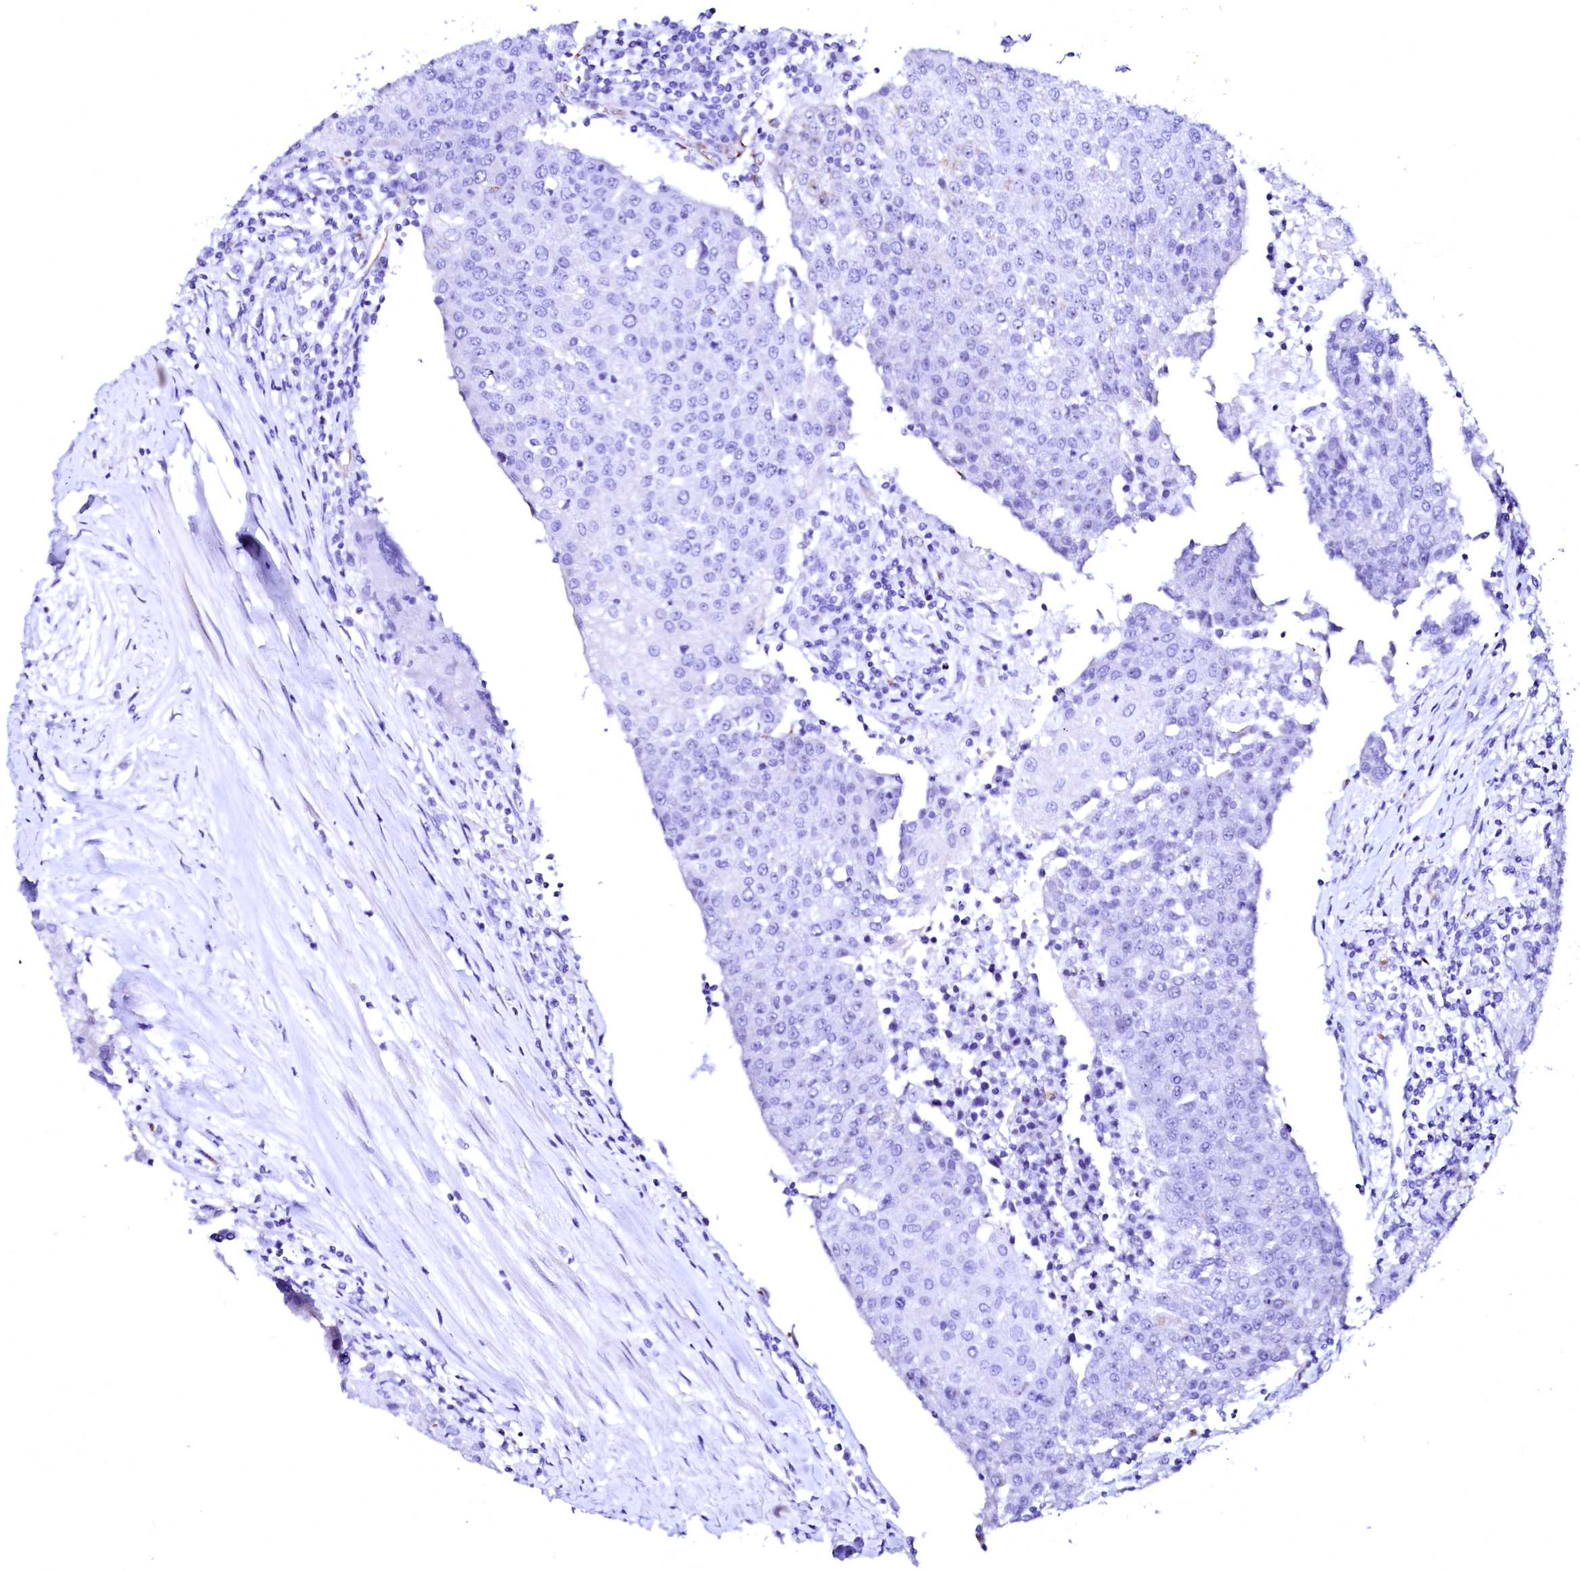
{"staining": {"intensity": "negative", "quantity": "none", "location": "none"}, "tissue": "urothelial cancer", "cell_type": "Tumor cells", "image_type": "cancer", "snomed": [{"axis": "morphology", "description": "Urothelial carcinoma, High grade"}, {"axis": "topography", "description": "Urinary bladder"}], "caption": "An immunohistochemistry photomicrograph of urothelial cancer is shown. There is no staining in tumor cells of urothelial cancer.", "gene": "SFR1", "patient": {"sex": "female", "age": 85}}